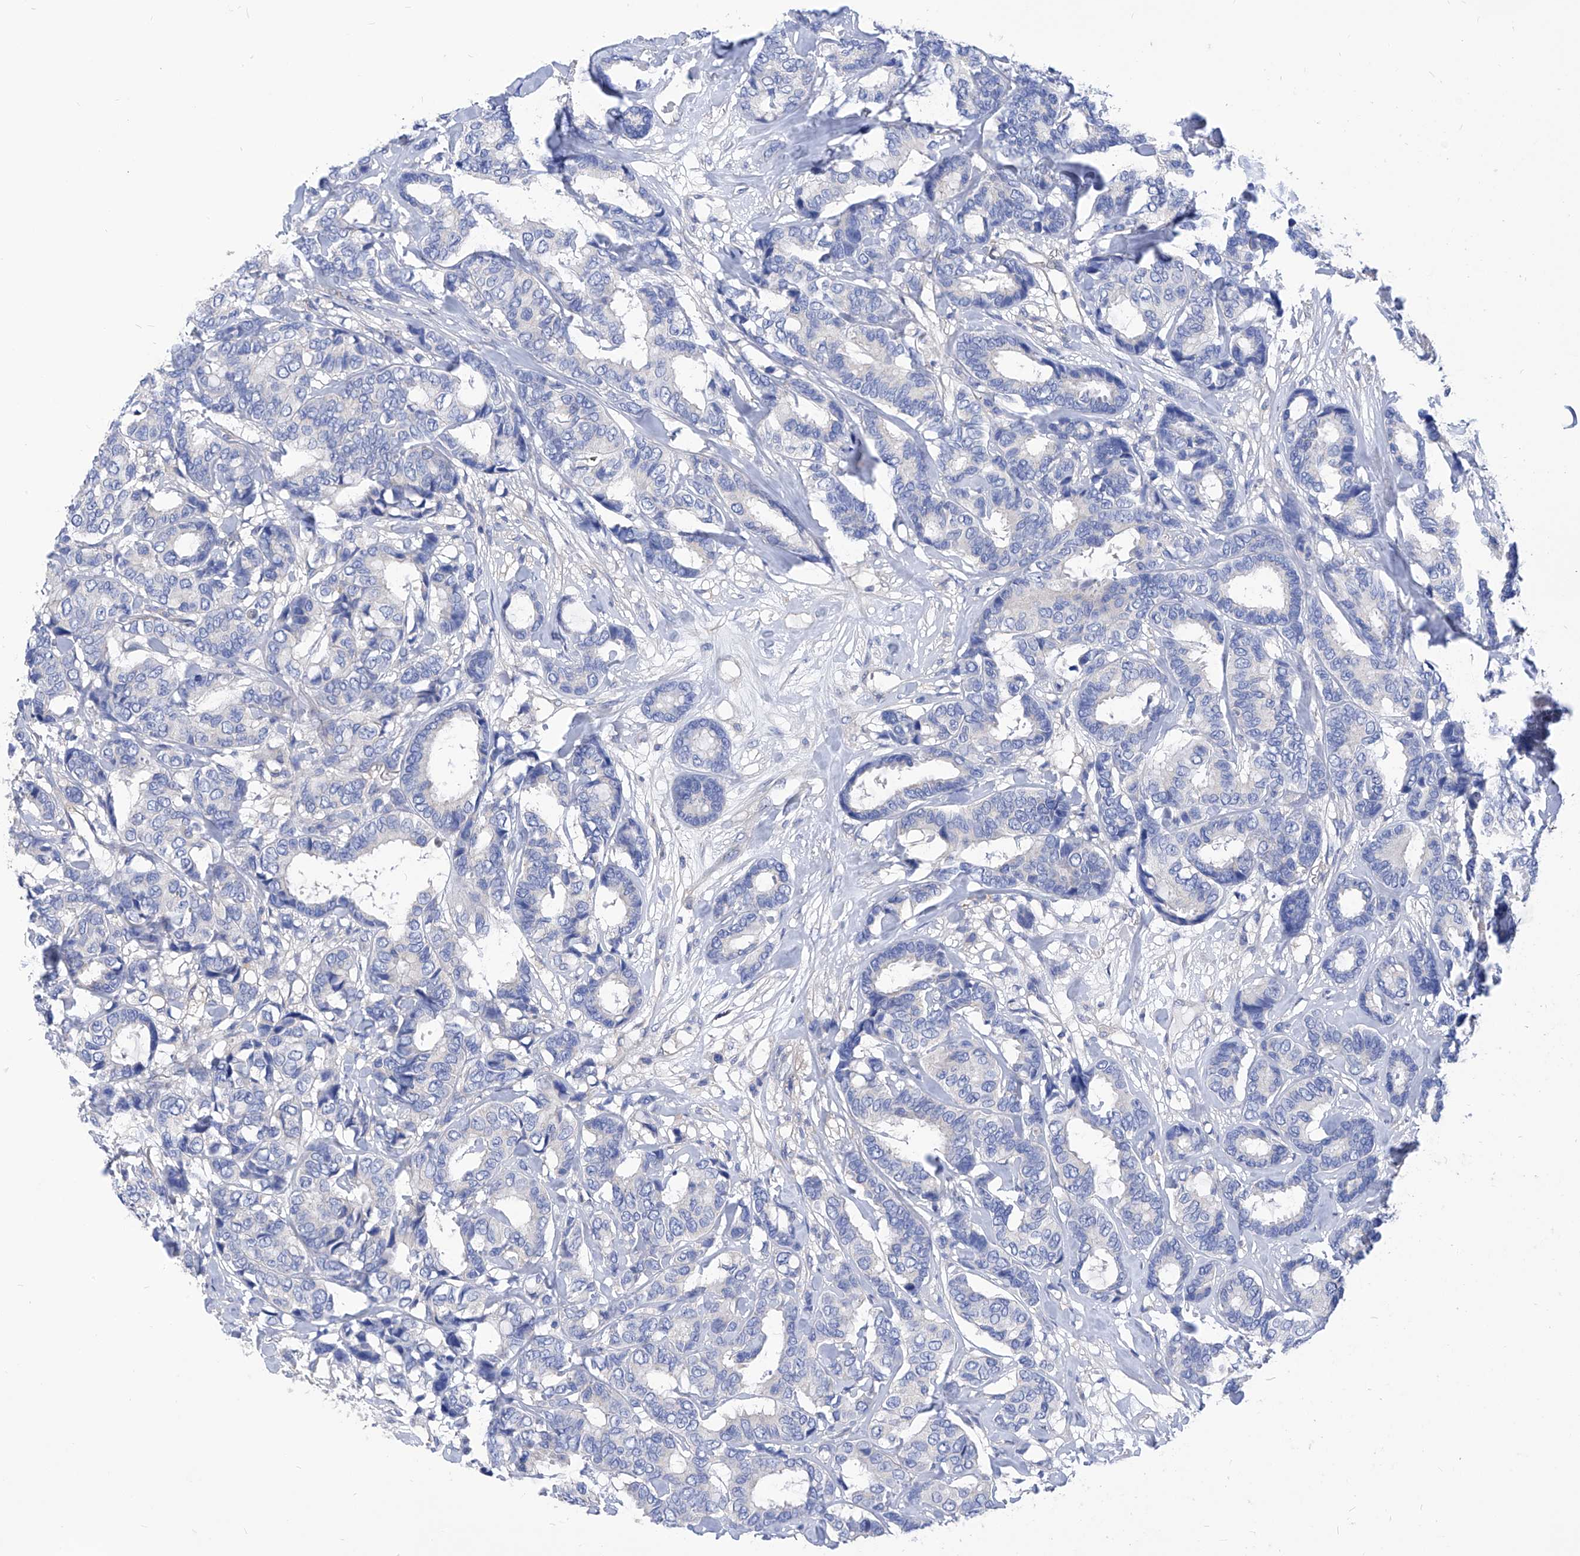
{"staining": {"intensity": "negative", "quantity": "none", "location": "none"}, "tissue": "breast cancer", "cell_type": "Tumor cells", "image_type": "cancer", "snomed": [{"axis": "morphology", "description": "Duct carcinoma"}, {"axis": "topography", "description": "Breast"}], "caption": "IHC image of neoplastic tissue: human breast invasive ductal carcinoma stained with DAB (3,3'-diaminobenzidine) displays no significant protein expression in tumor cells.", "gene": "XPNPEP1", "patient": {"sex": "female", "age": 87}}